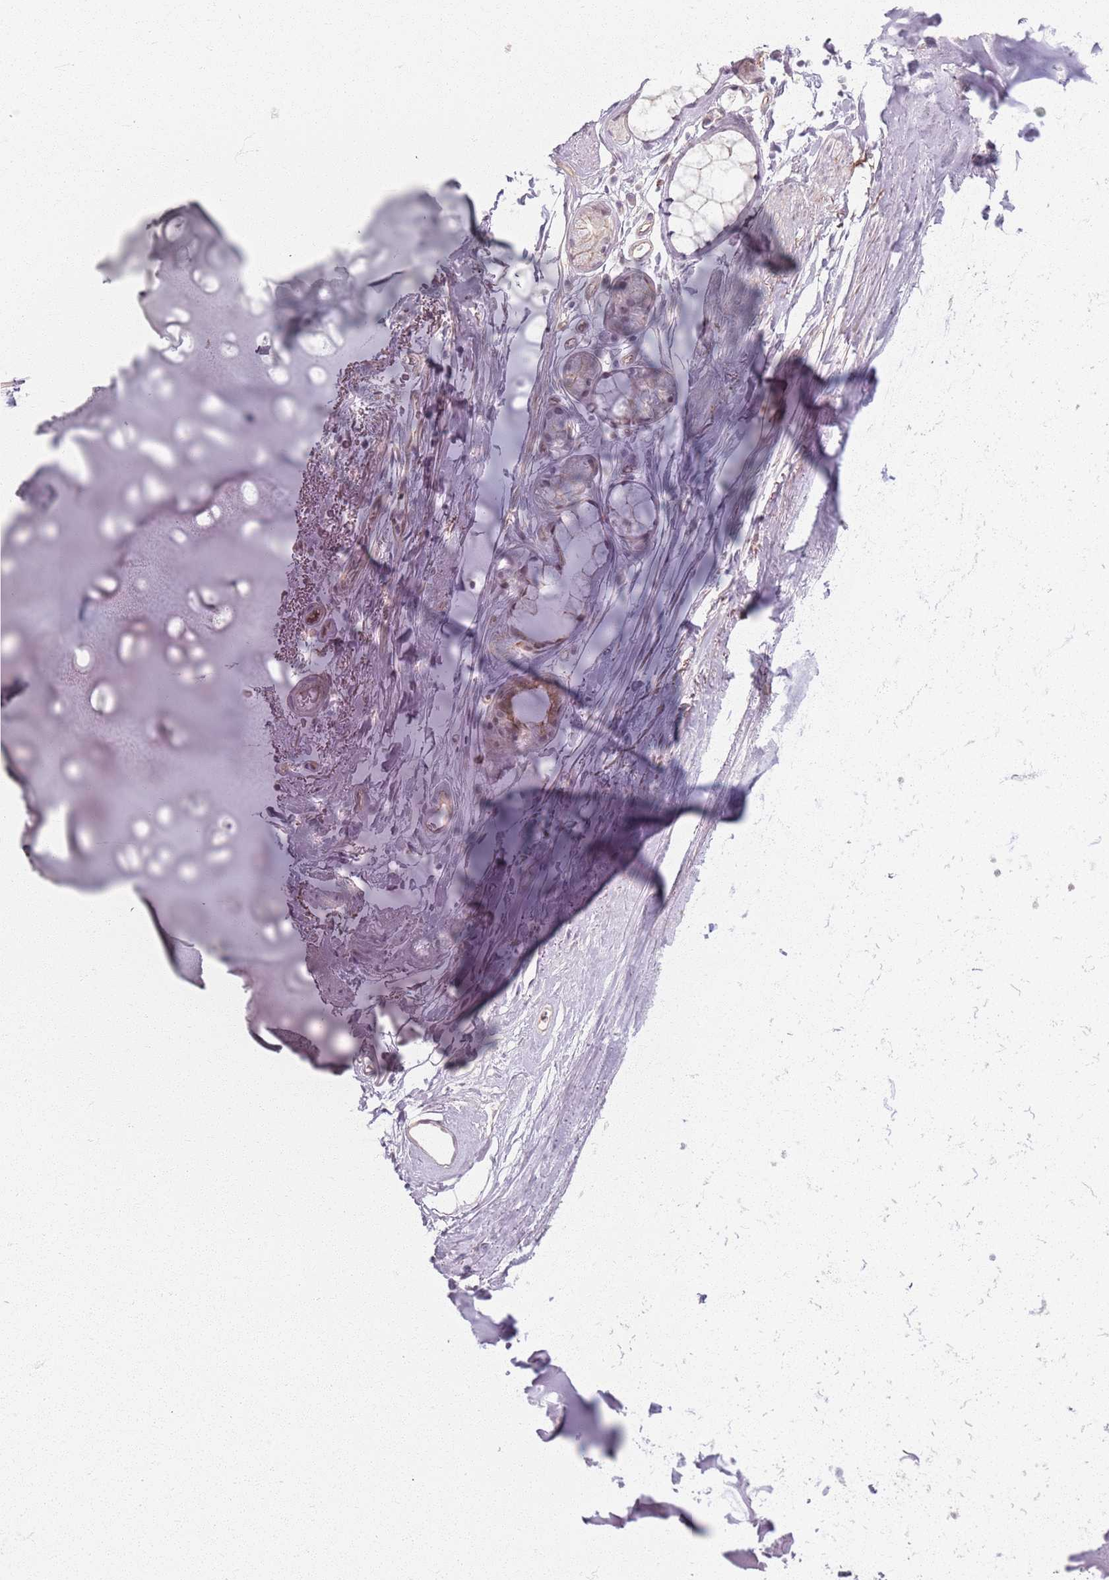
{"staining": {"intensity": "negative", "quantity": "none", "location": "none"}, "tissue": "adipose tissue", "cell_type": "Adipocytes", "image_type": "normal", "snomed": [{"axis": "morphology", "description": "Normal tissue, NOS"}, {"axis": "topography", "description": "Lymph node"}, {"axis": "topography", "description": "Bronchus"}], "caption": "Image shows no protein positivity in adipocytes of normal adipose tissue.", "gene": "KCNA5", "patient": {"sex": "male", "age": 63}}